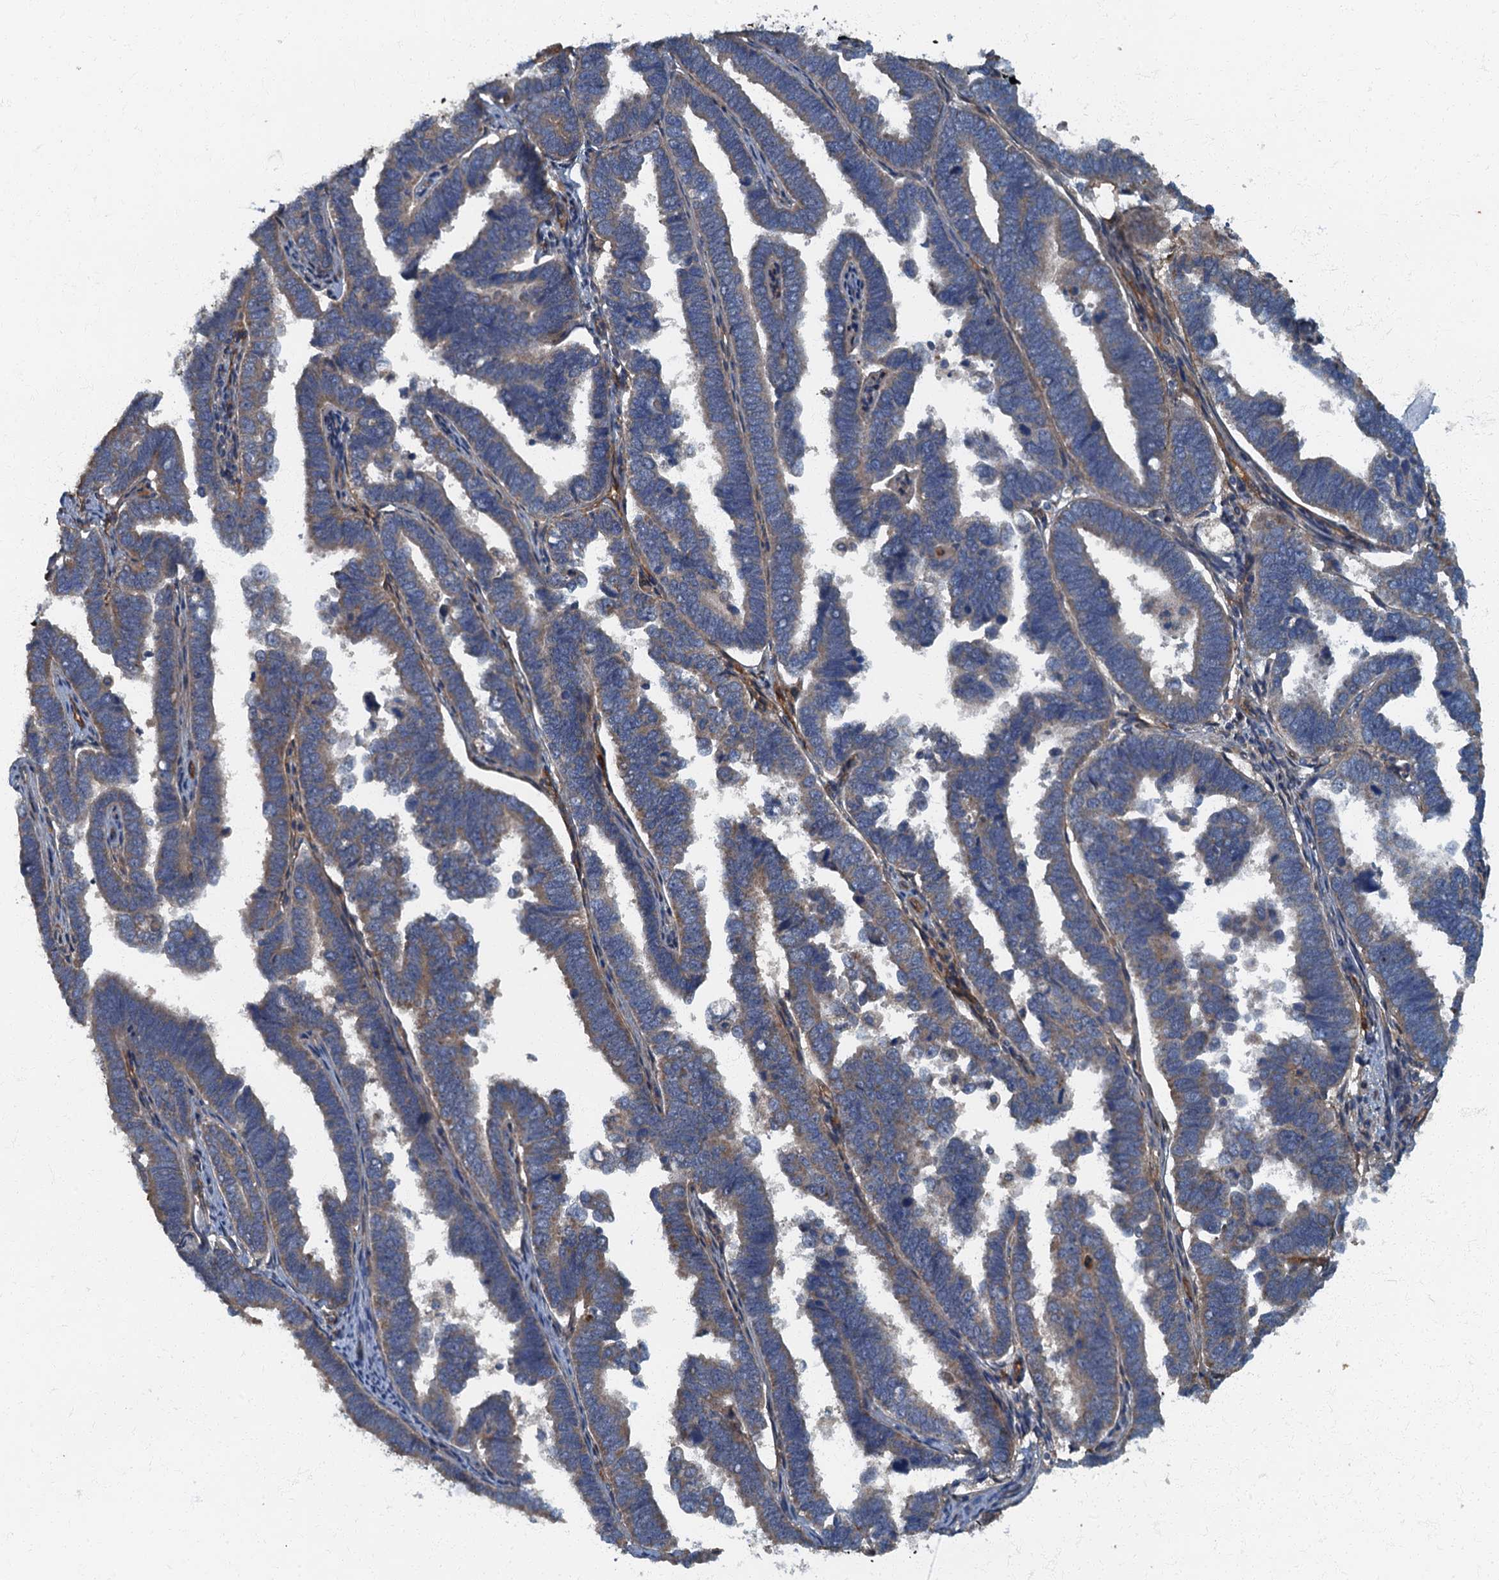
{"staining": {"intensity": "weak", "quantity": "25%-75%", "location": "cytoplasmic/membranous"}, "tissue": "endometrial cancer", "cell_type": "Tumor cells", "image_type": "cancer", "snomed": [{"axis": "morphology", "description": "Adenocarcinoma, NOS"}, {"axis": "topography", "description": "Endometrium"}], "caption": "A micrograph of endometrial cancer stained for a protein displays weak cytoplasmic/membranous brown staining in tumor cells.", "gene": "ARL11", "patient": {"sex": "female", "age": 75}}